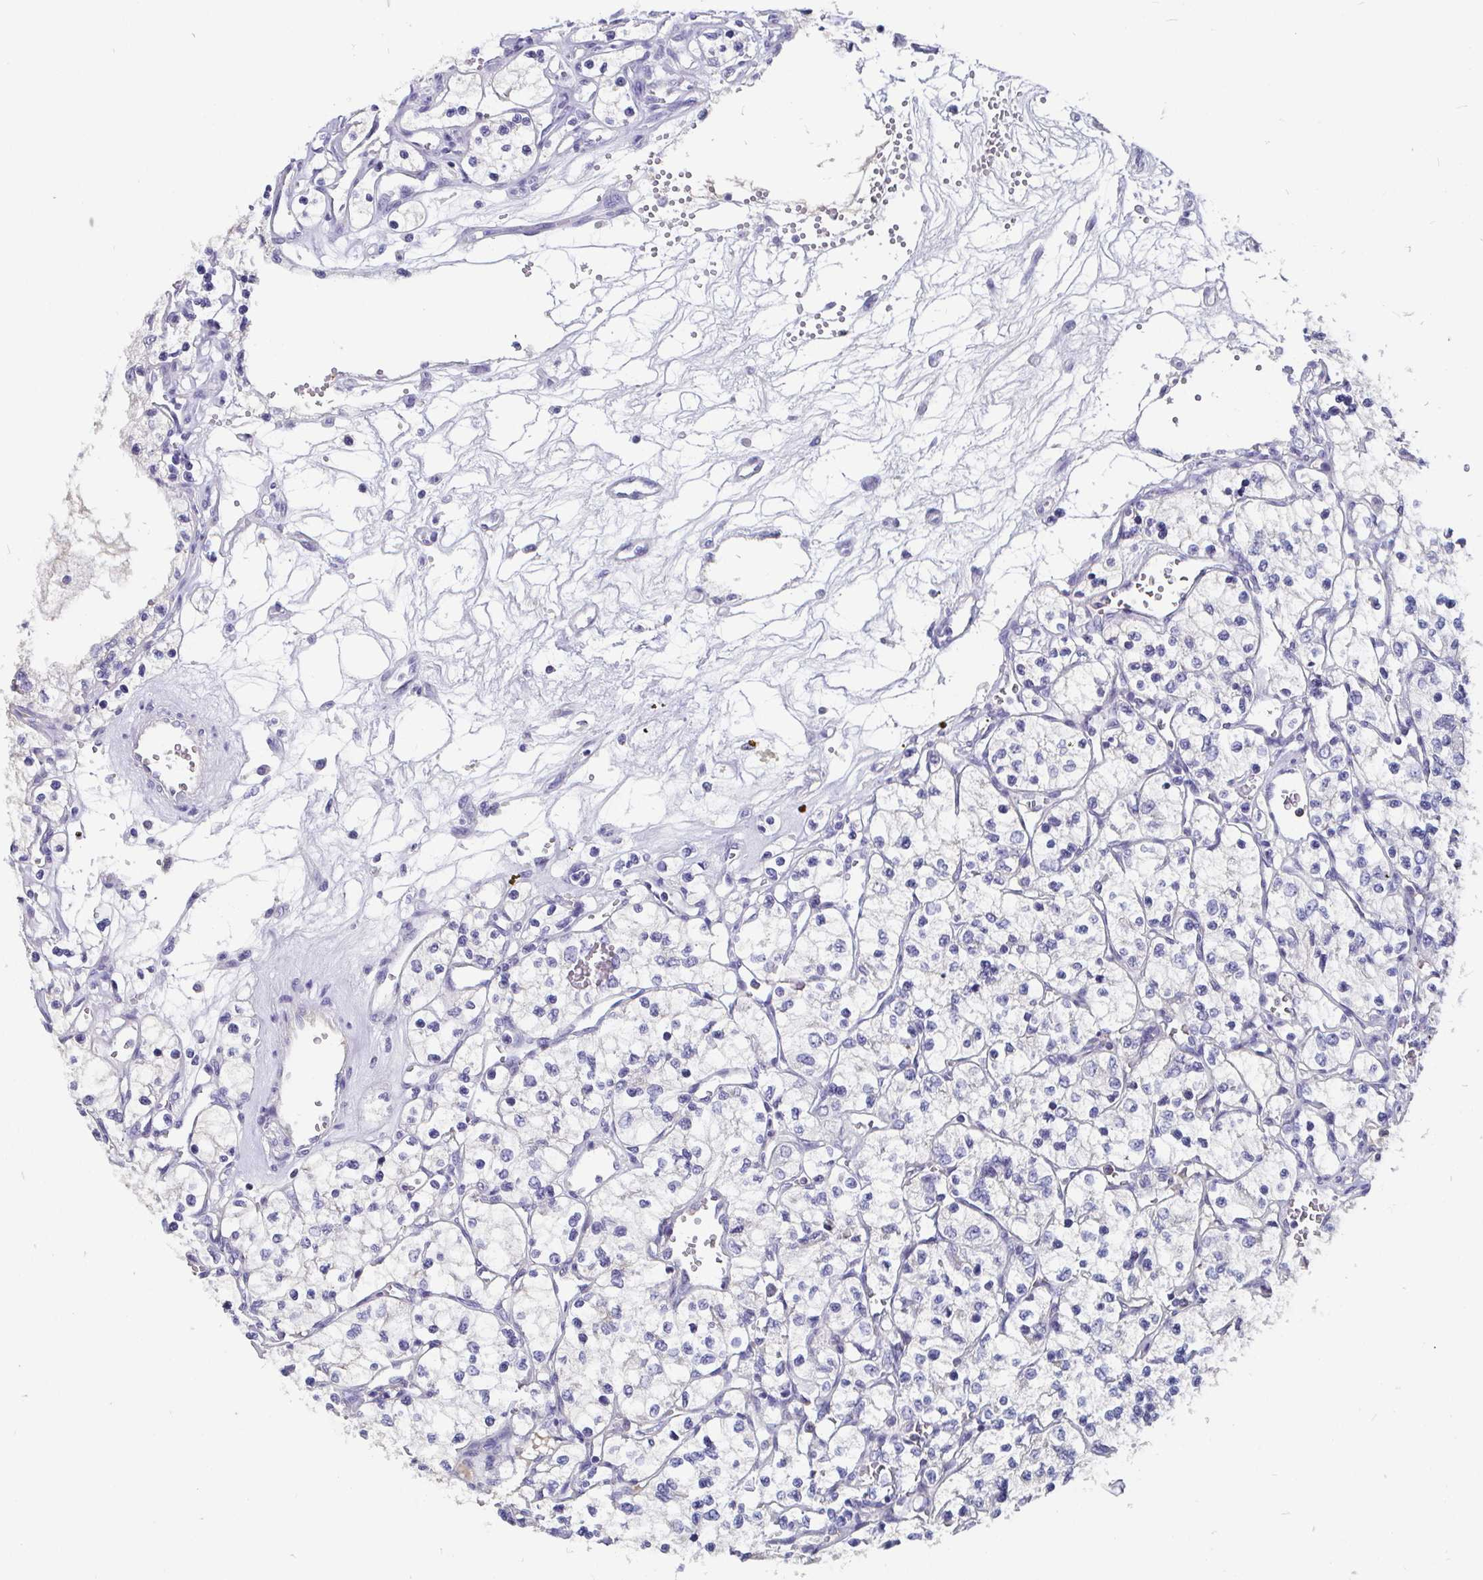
{"staining": {"intensity": "negative", "quantity": "none", "location": "none"}, "tissue": "renal cancer", "cell_type": "Tumor cells", "image_type": "cancer", "snomed": [{"axis": "morphology", "description": "Adenocarcinoma, NOS"}, {"axis": "topography", "description": "Kidney"}], "caption": "Immunohistochemistry (IHC) of human renal cancer demonstrates no staining in tumor cells.", "gene": "ADAMTS6", "patient": {"sex": "female", "age": 69}}